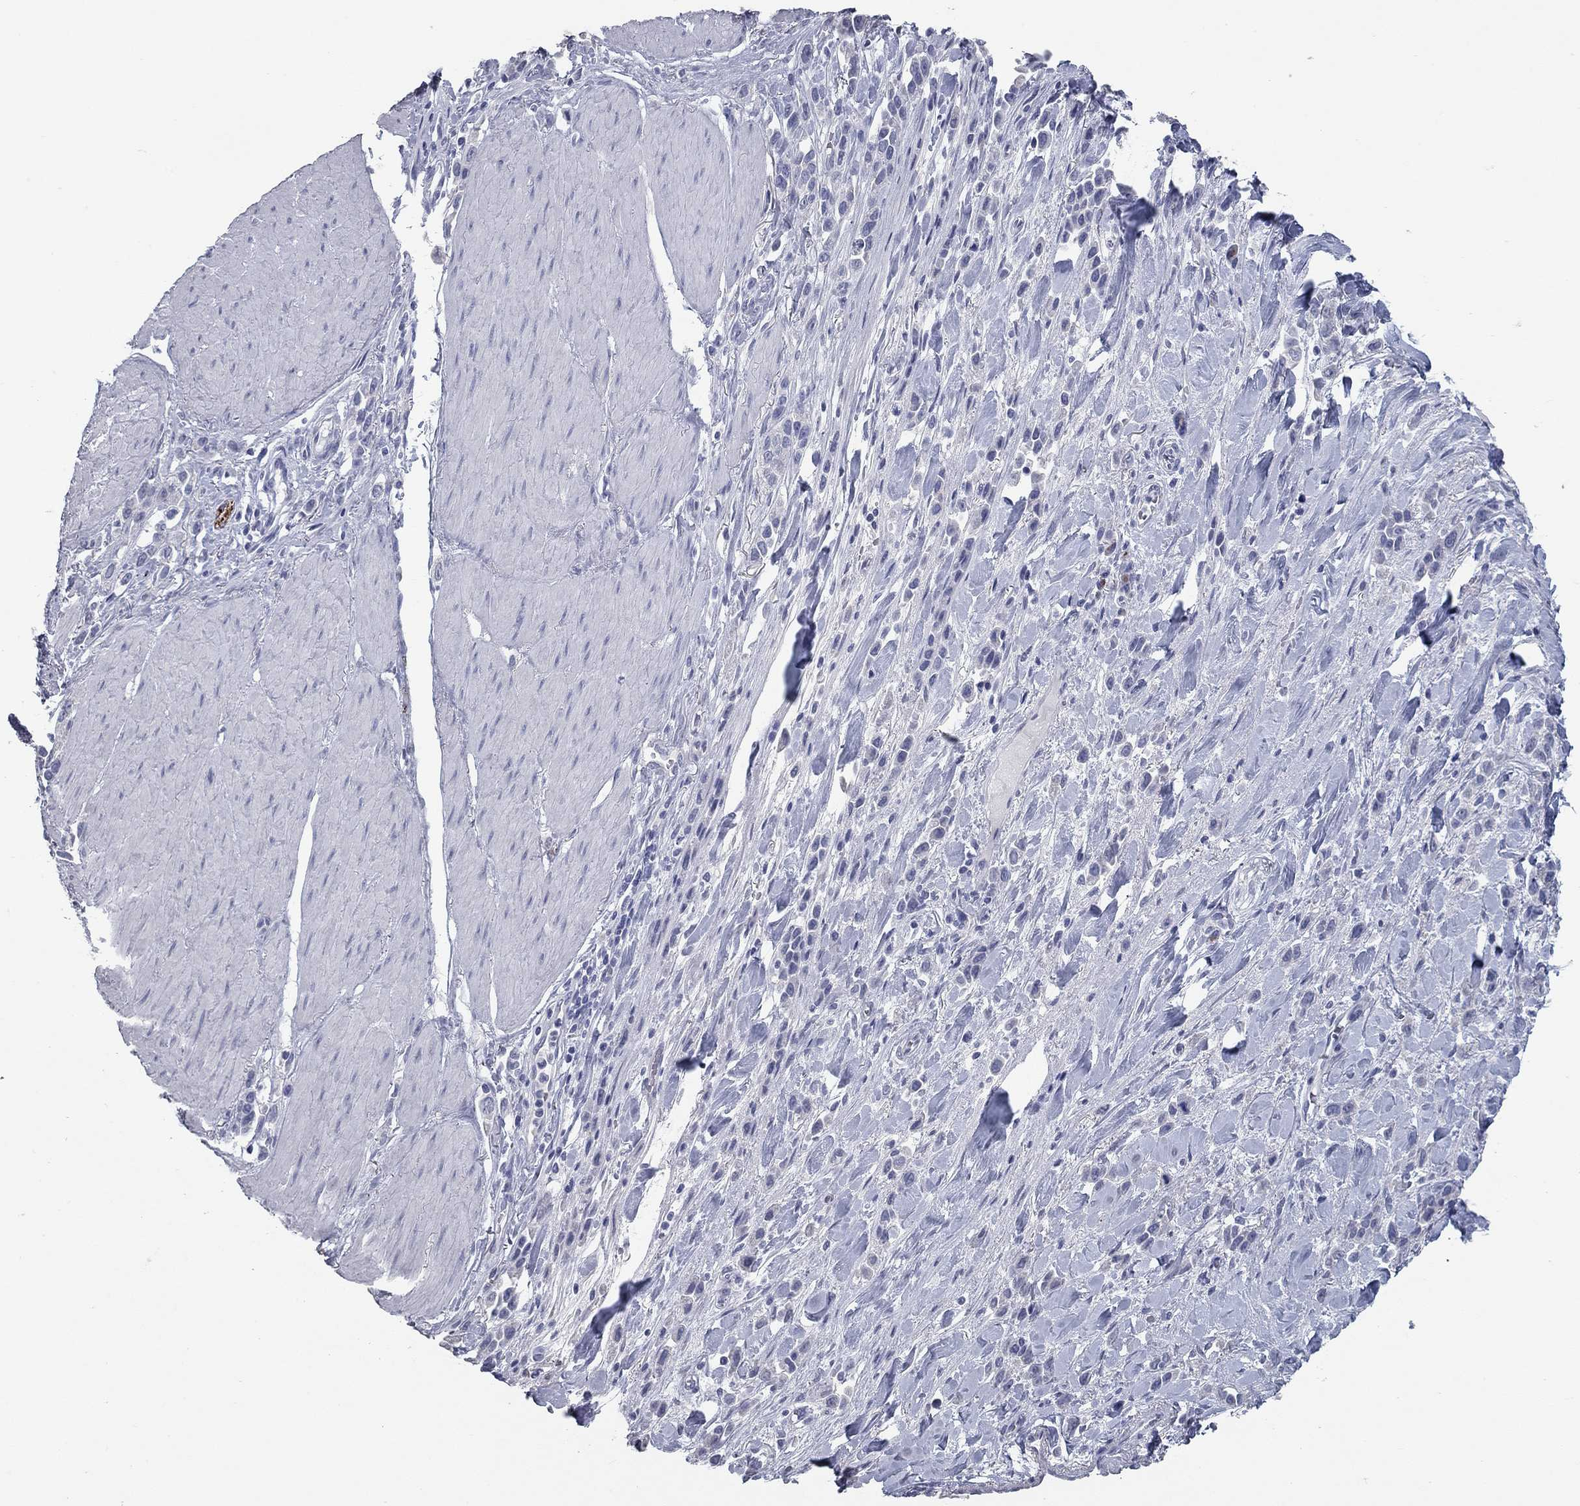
{"staining": {"intensity": "negative", "quantity": "none", "location": "none"}, "tissue": "stomach cancer", "cell_type": "Tumor cells", "image_type": "cancer", "snomed": [{"axis": "morphology", "description": "Adenocarcinoma, NOS"}, {"axis": "topography", "description": "Stomach"}], "caption": "Human stomach adenocarcinoma stained for a protein using IHC exhibits no staining in tumor cells.", "gene": "TAC1", "patient": {"sex": "male", "age": 47}}